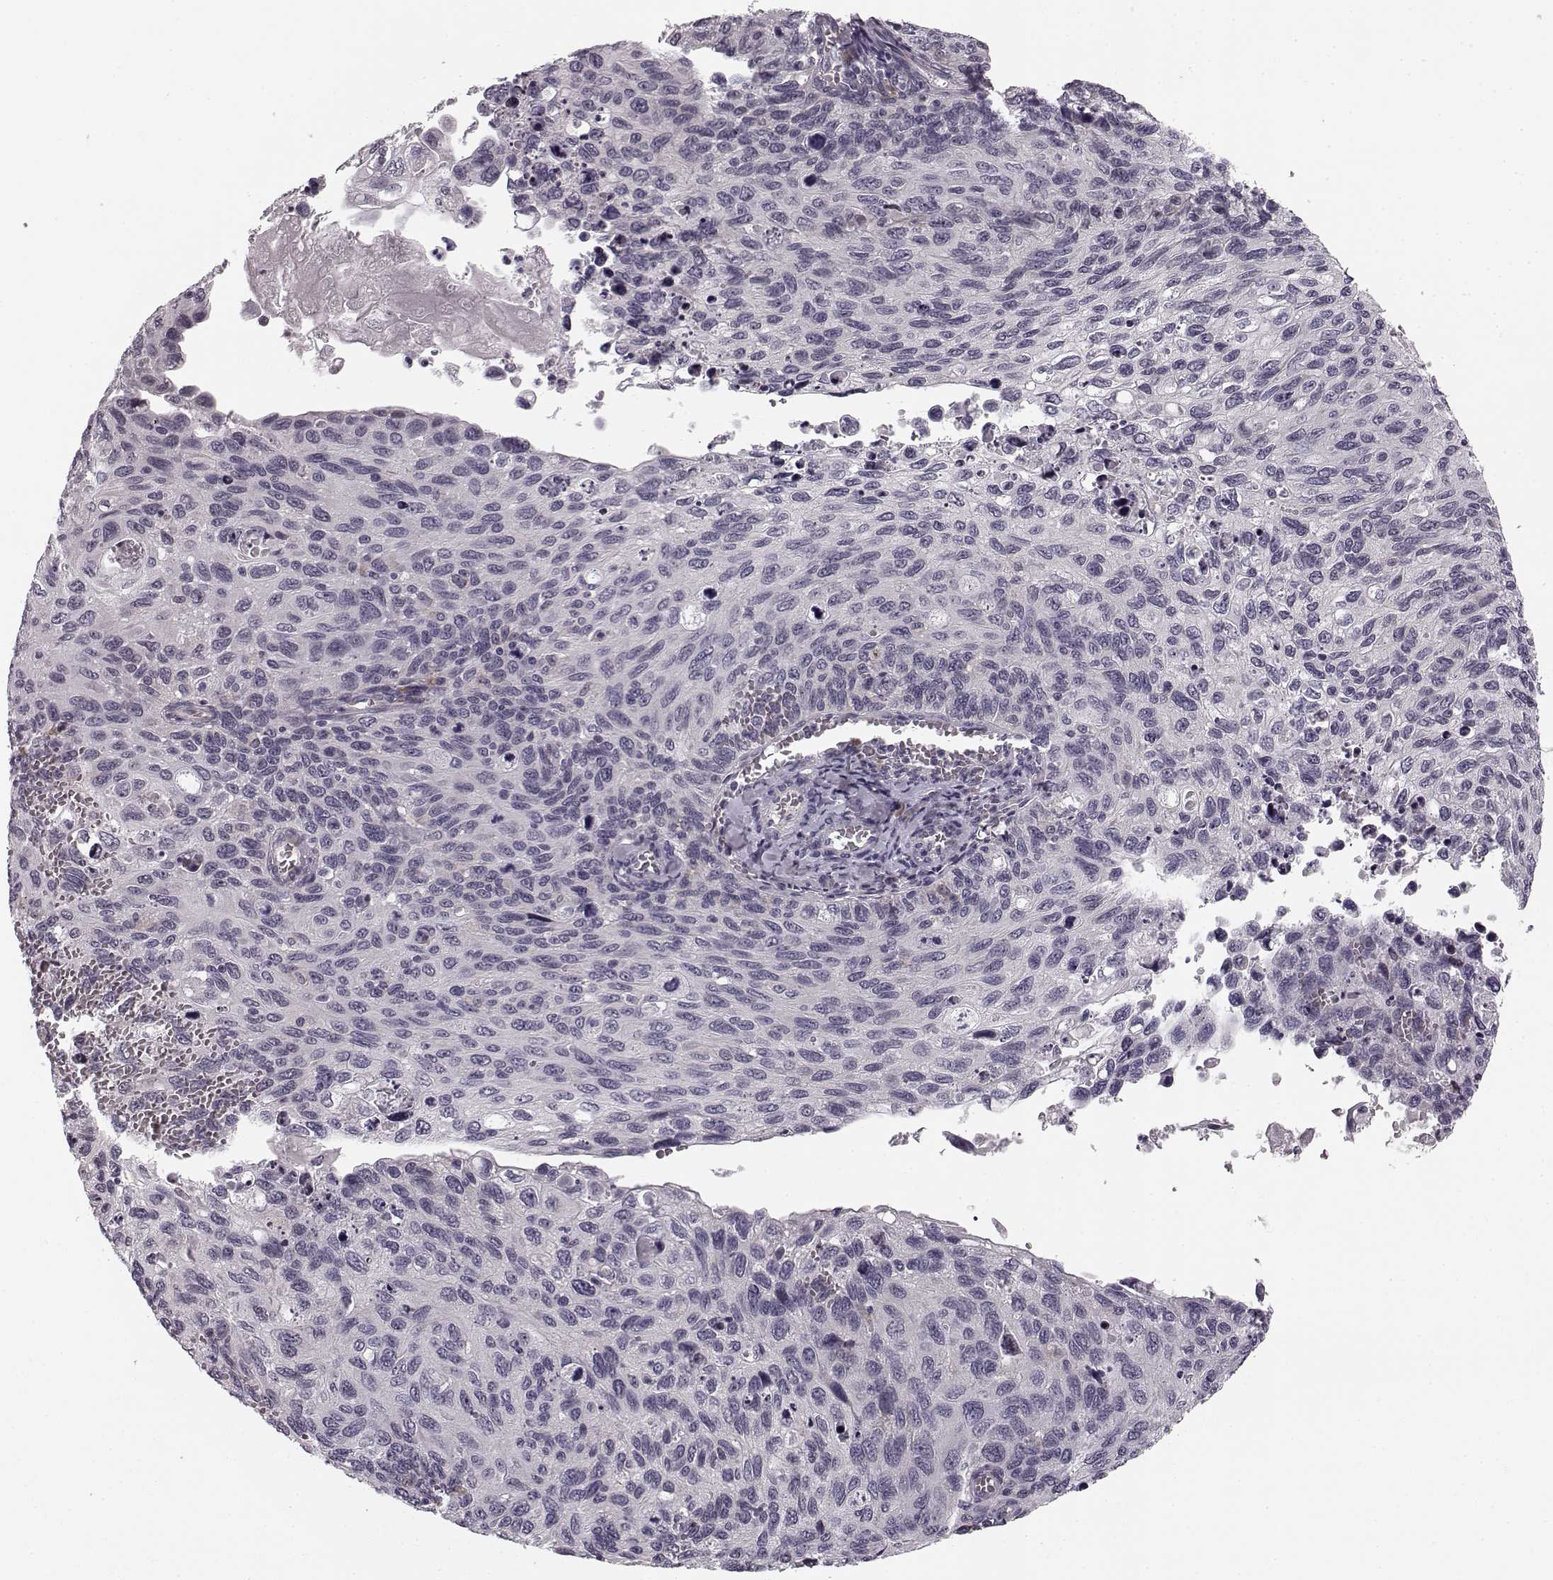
{"staining": {"intensity": "negative", "quantity": "none", "location": "none"}, "tissue": "cervical cancer", "cell_type": "Tumor cells", "image_type": "cancer", "snomed": [{"axis": "morphology", "description": "Squamous cell carcinoma, NOS"}, {"axis": "topography", "description": "Cervix"}], "caption": "The immunohistochemistry photomicrograph has no significant positivity in tumor cells of cervical squamous cell carcinoma tissue.", "gene": "FAM234B", "patient": {"sex": "female", "age": 70}}